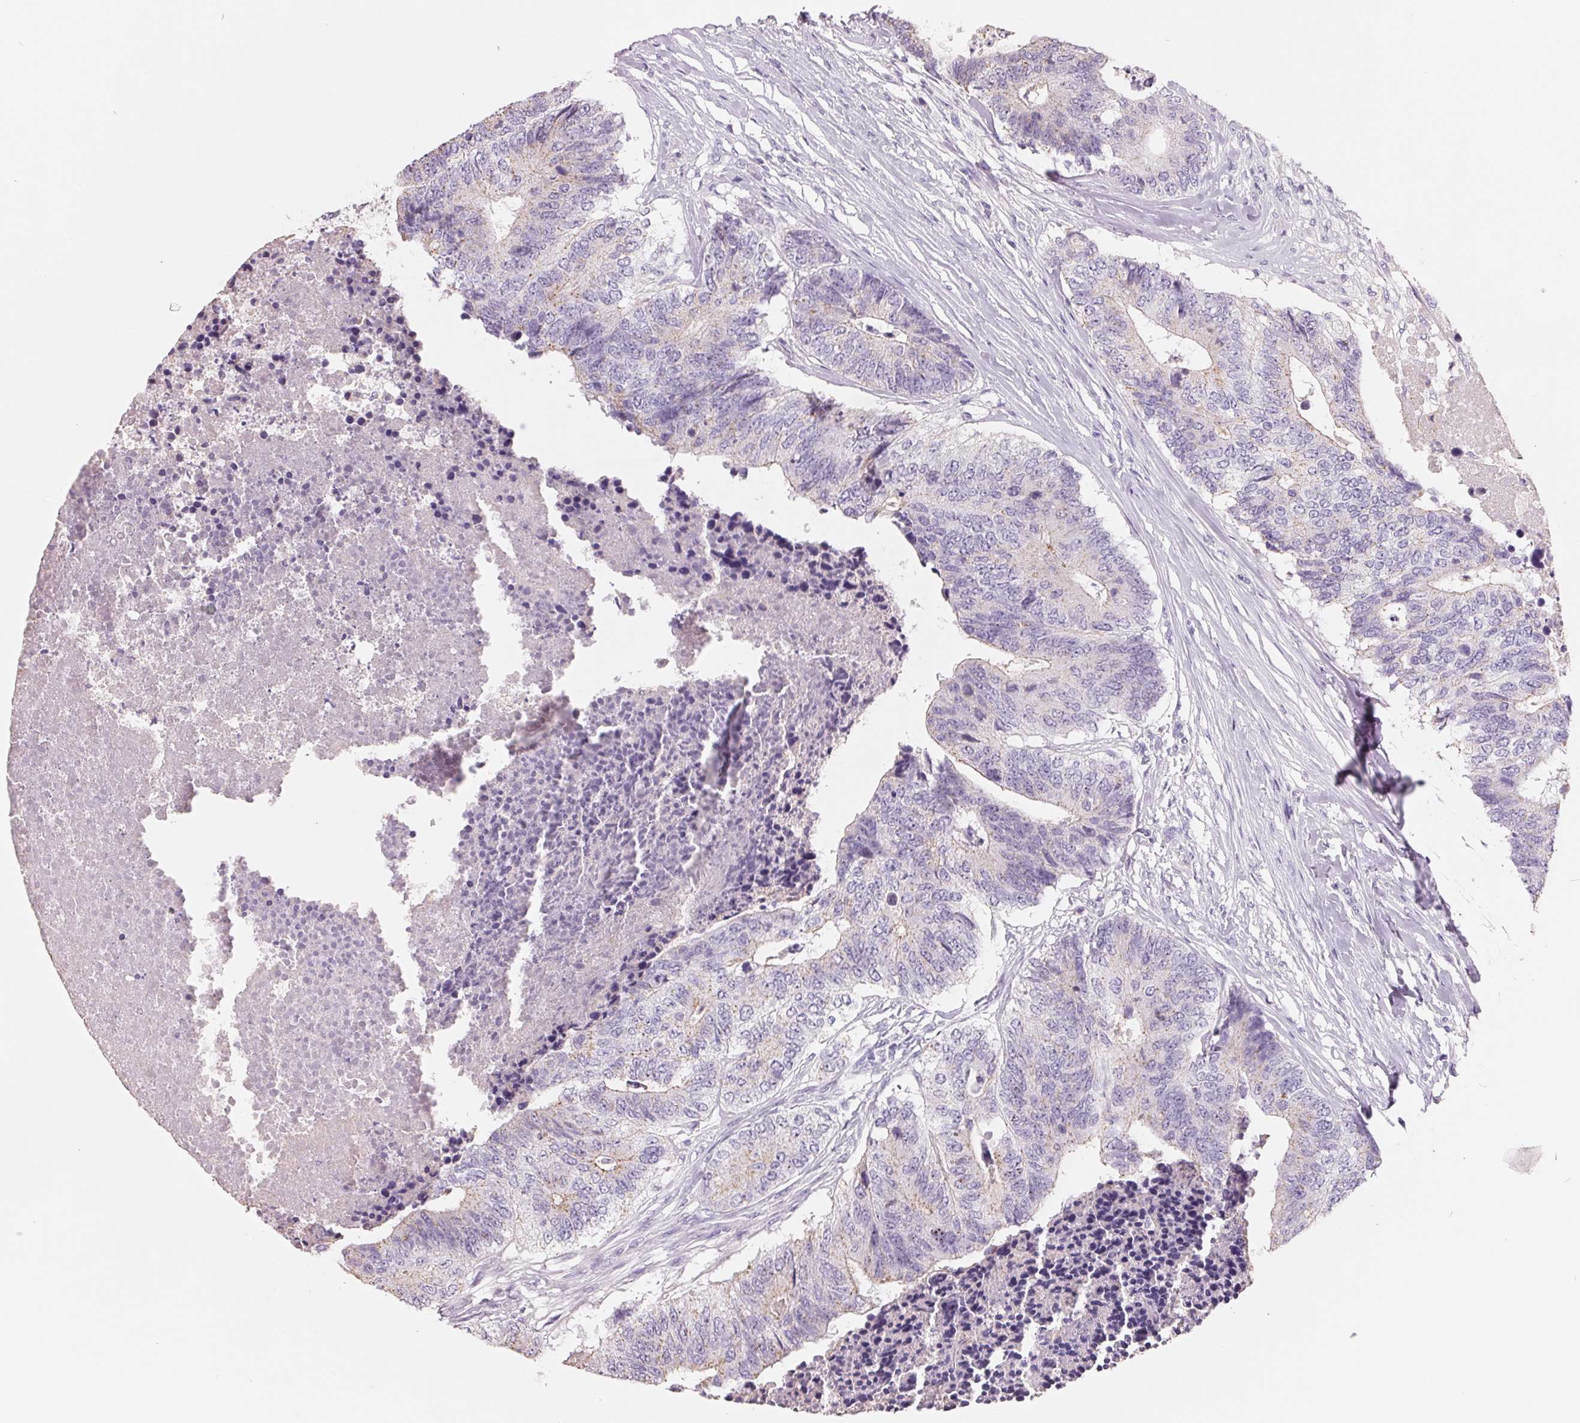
{"staining": {"intensity": "negative", "quantity": "none", "location": "none"}, "tissue": "colorectal cancer", "cell_type": "Tumor cells", "image_type": "cancer", "snomed": [{"axis": "morphology", "description": "Adenocarcinoma, NOS"}, {"axis": "topography", "description": "Colon"}], "caption": "Adenocarcinoma (colorectal) was stained to show a protein in brown. There is no significant positivity in tumor cells. (Stains: DAB IHC with hematoxylin counter stain, Microscopy: brightfield microscopy at high magnification).", "gene": "FTCD", "patient": {"sex": "female", "age": 67}}